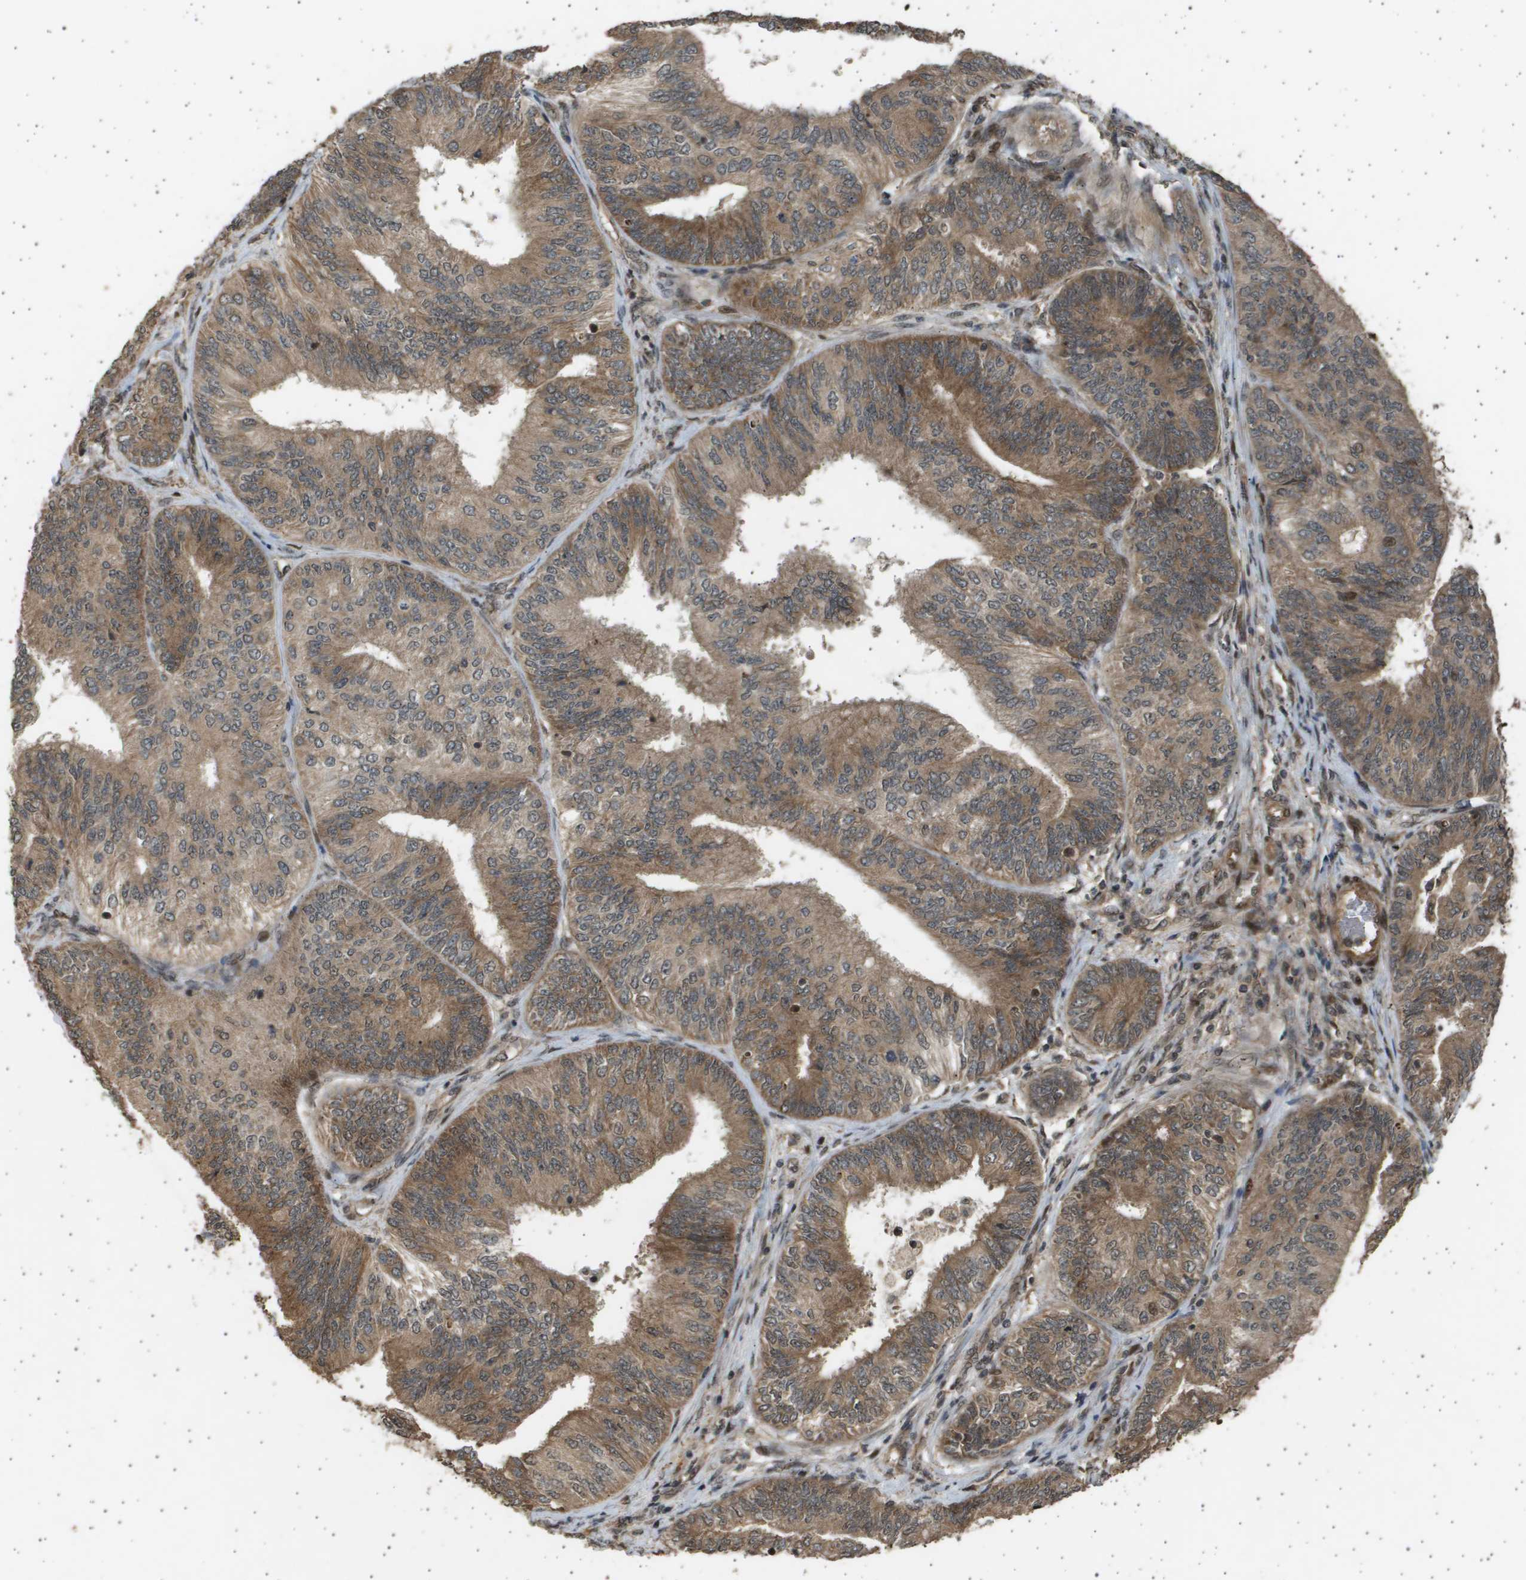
{"staining": {"intensity": "moderate", "quantity": ">75%", "location": "cytoplasmic/membranous,nuclear"}, "tissue": "endometrial cancer", "cell_type": "Tumor cells", "image_type": "cancer", "snomed": [{"axis": "morphology", "description": "Adenocarcinoma, NOS"}, {"axis": "topography", "description": "Endometrium"}], "caption": "Immunohistochemical staining of adenocarcinoma (endometrial) shows medium levels of moderate cytoplasmic/membranous and nuclear expression in about >75% of tumor cells.", "gene": "TNRC6A", "patient": {"sex": "female", "age": 58}}